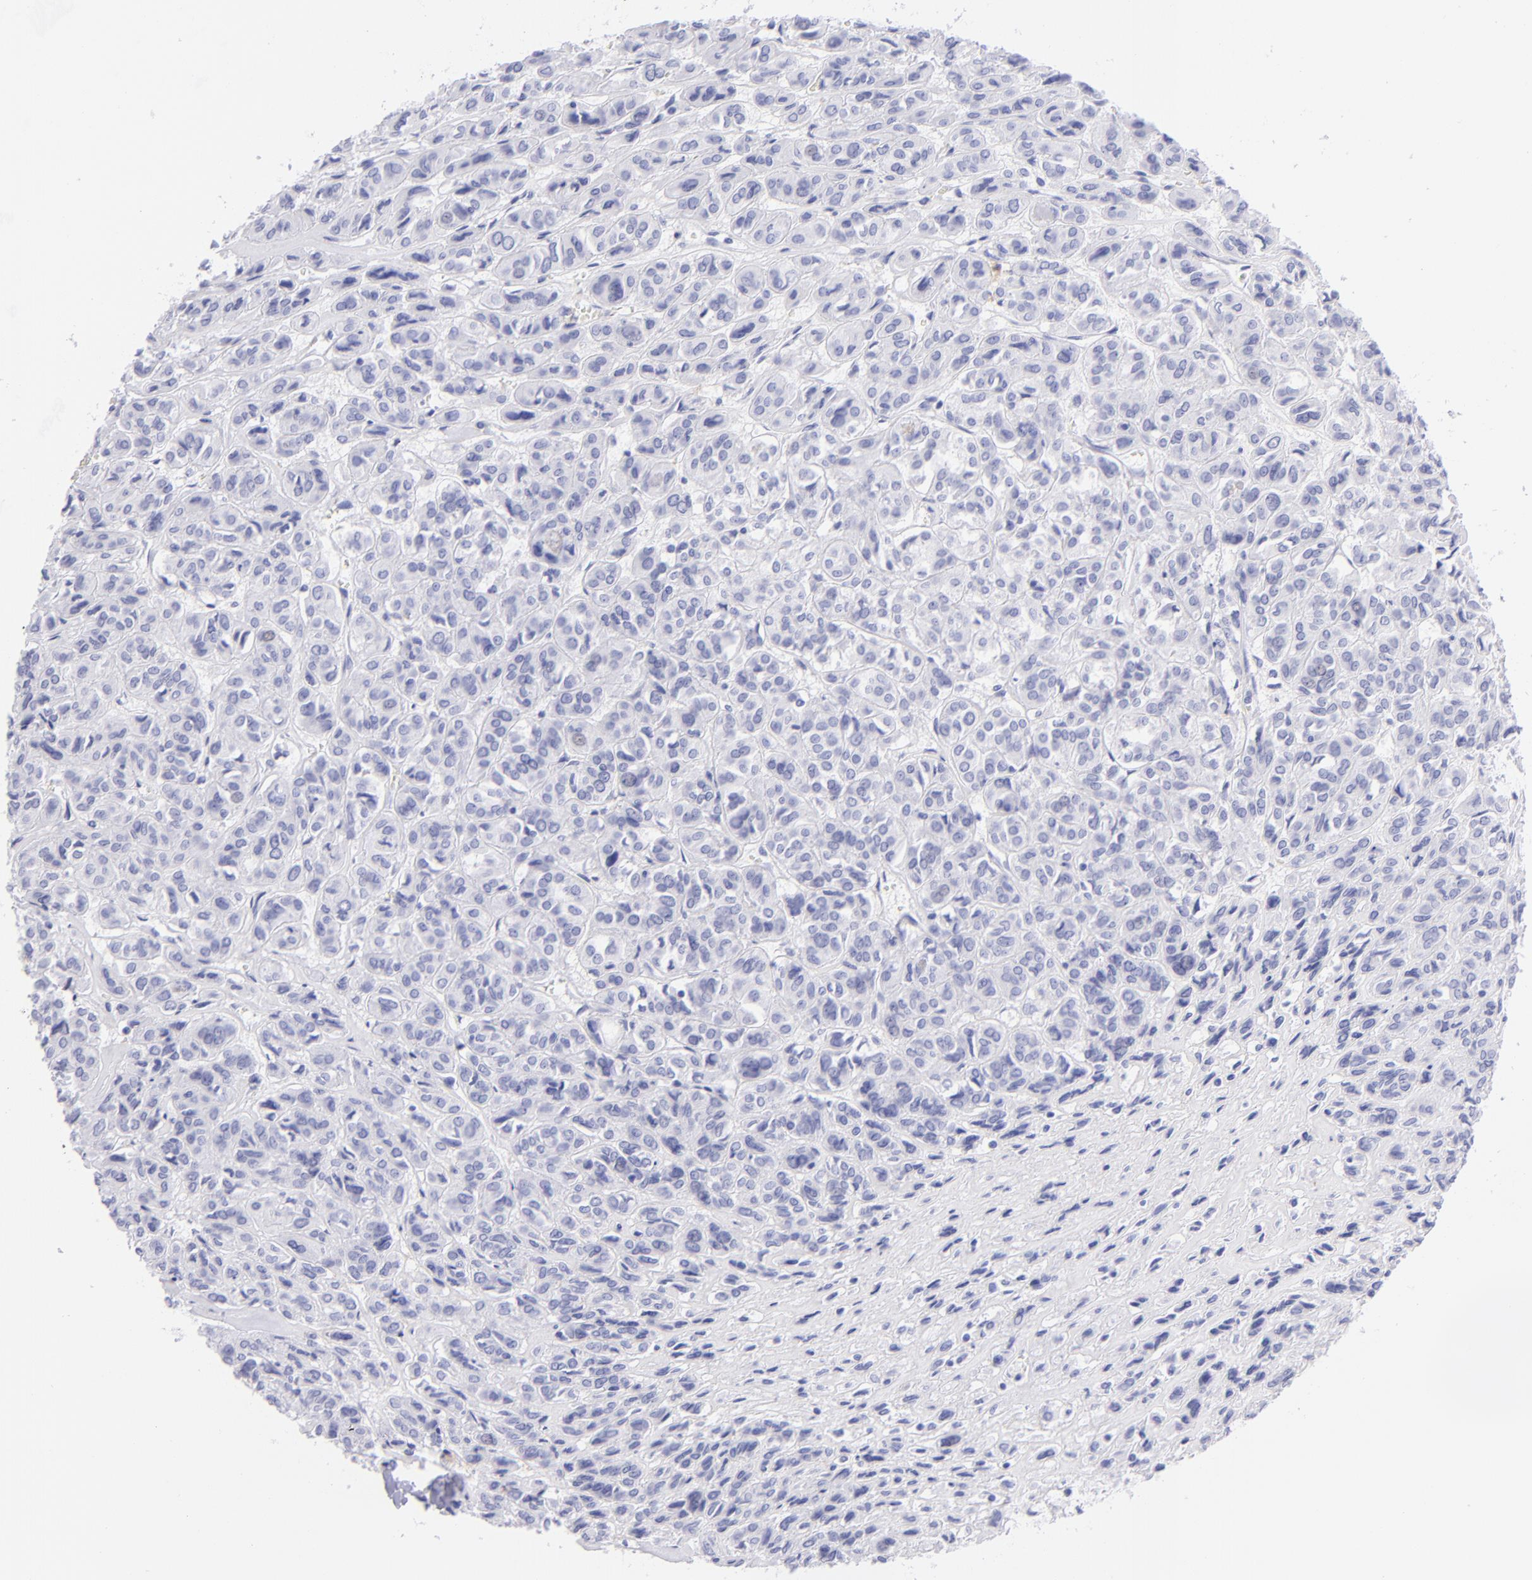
{"staining": {"intensity": "negative", "quantity": "none", "location": "none"}, "tissue": "thyroid cancer", "cell_type": "Tumor cells", "image_type": "cancer", "snomed": [{"axis": "morphology", "description": "Follicular adenoma carcinoma, NOS"}, {"axis": "topography", "description": "Thyroid gland"}], "caption": "High magnification brightfield microscopy of thyroid cancer stained with DAB (brown) and counterstained with hematoxylin (blue): tumor cells show no significant staining.", "gene": "CD72", "patient": {"sex": "female", "age": 71}}